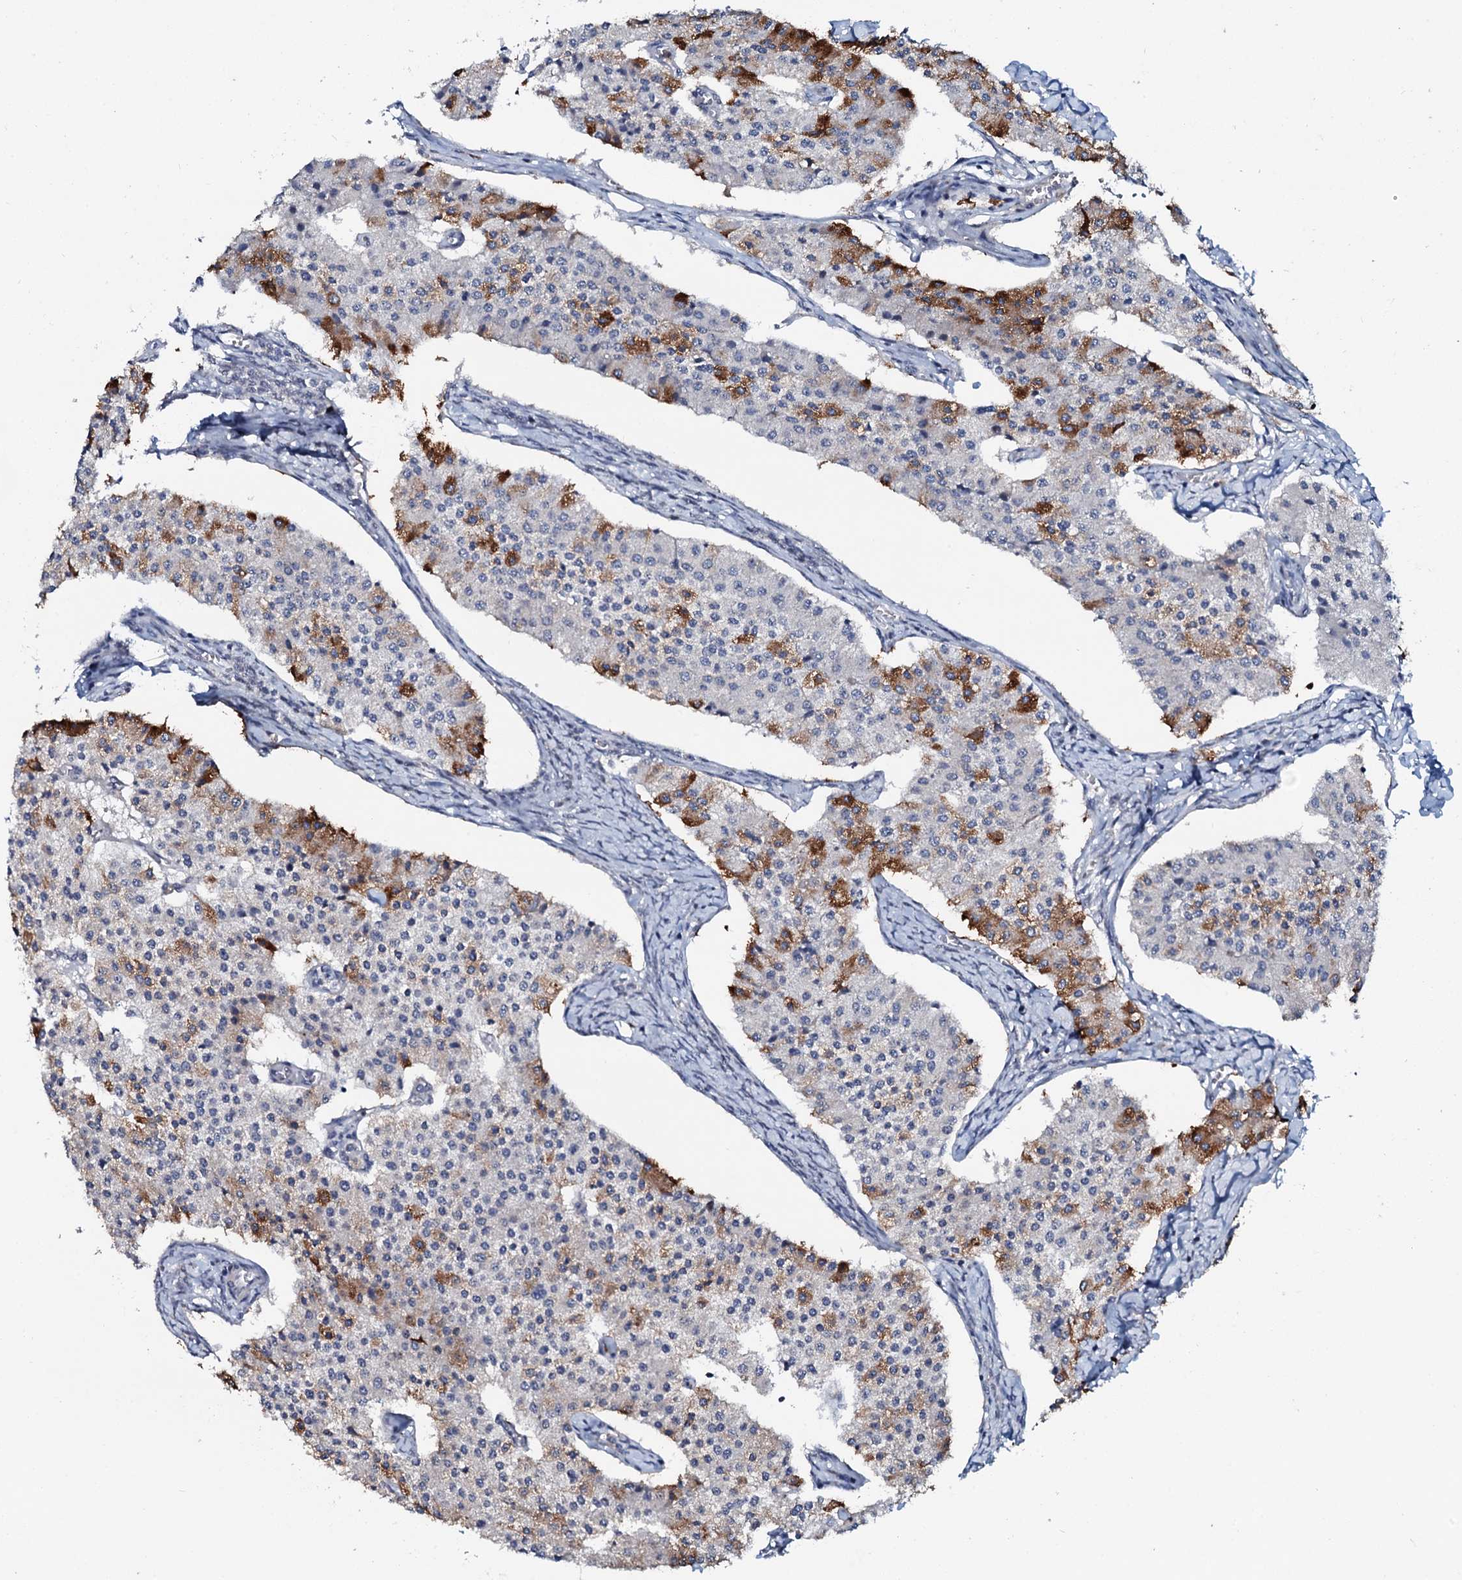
{"staining": {"intensity": "strong", "quantity": "<25%", "location": "cytoplasmic/membranous"}, "tissue": "carcinoid", "cell_type": "Tumor cells", "image_type": "cancer", "snomed": [{"axis": "morphology", "description": "Carcinoid, malignant, NOS"}, {"axis": "topography", "description": "Colon"}], "caption": "Immunohistochemical staining of human carcinoid exhibits medium levels of strong cytoplasmic/membranous staining in approximately <25% of tumor cells. The staining was performed using DAB to visualize the protein expression in brown, while the nuclei were stained in blue with hematoxylin (Magnification: 20x).", "gene": "SNTA1", "patient": {"sex": "female", "age": 52}}